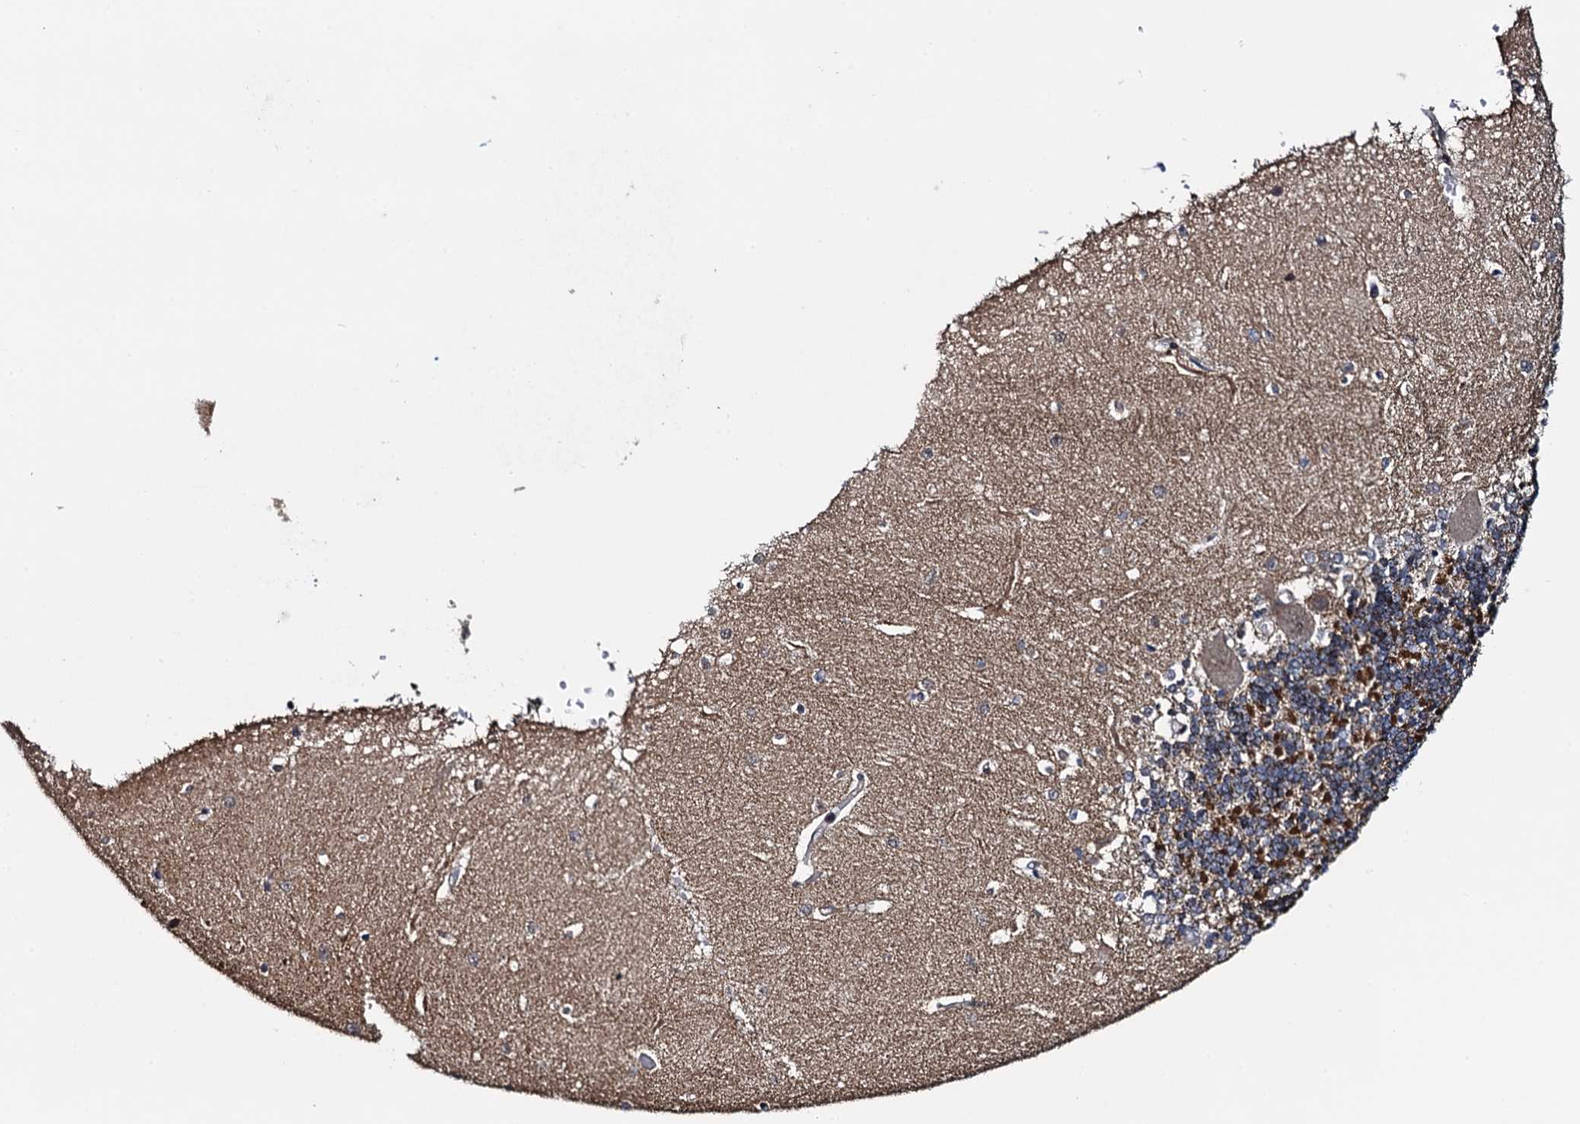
{"staining": {"intensity": "moderate", "quantity": "25%-75%", "location": "cytoplasmic/membranous"}, "tissue": "cerebellum", "cell_type": "Cells in granular layer", "image_type": "normal", "snomed": [{"axis": "morphology", "description": "Normal tissue, NOS"}, {"axis": "topography", "description": "Cerebellum"}], "caption": "Immunohistochemical staining of unremarkable human cerebellum displays 25%-75% levels of moderate cytoplasmic/membranous protein staining in approximately 25%-75% of cells in granular layer. The staining was performed using DAB, with brown indicating positive protein expression. Nuclei are stained blue with hematoxylin.", "gene": "CCDC102A", "patient": {"sex": "male", "age": 37}}